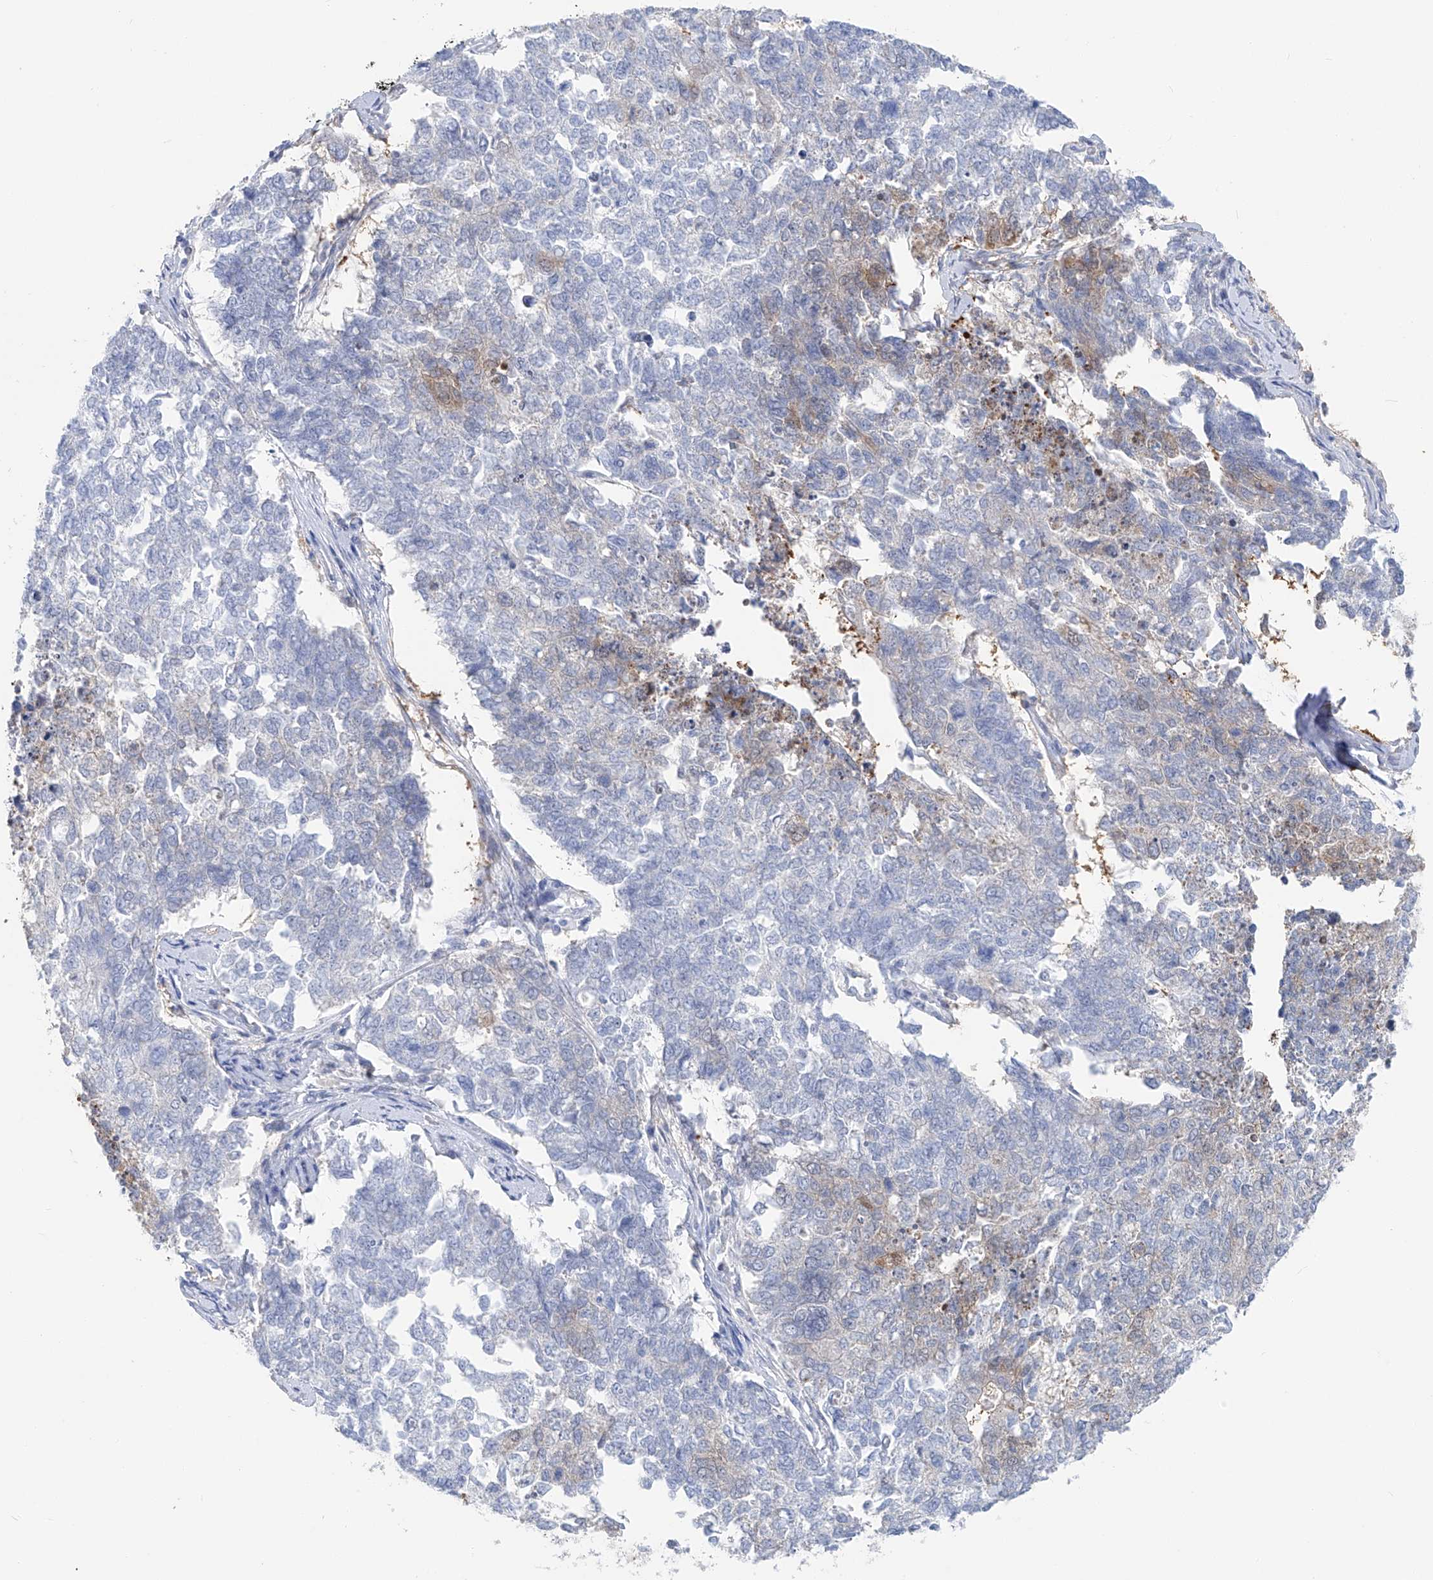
{"staining": {"intensity": "negative", "quantity": "none", "location": "none"}, "tissue": "cervical cancer", "cell_type": "Tumor cells", "image_type": "cancer", "snomed": [{"axis": "morphology", "description": "Squamous cell carcinoma, NOS"}, {"axis": "topography", "description": "Cervix"}], "caption": "An immunohistochemistry photomicrograph of cervical cancer (squamous cell carcinoma) is shown. There is no staining in tumor cells of cervical cancer (squamous cell carcinoma).", "gene": "UFL1", "patient": {"sex": "female", "age": 63}}